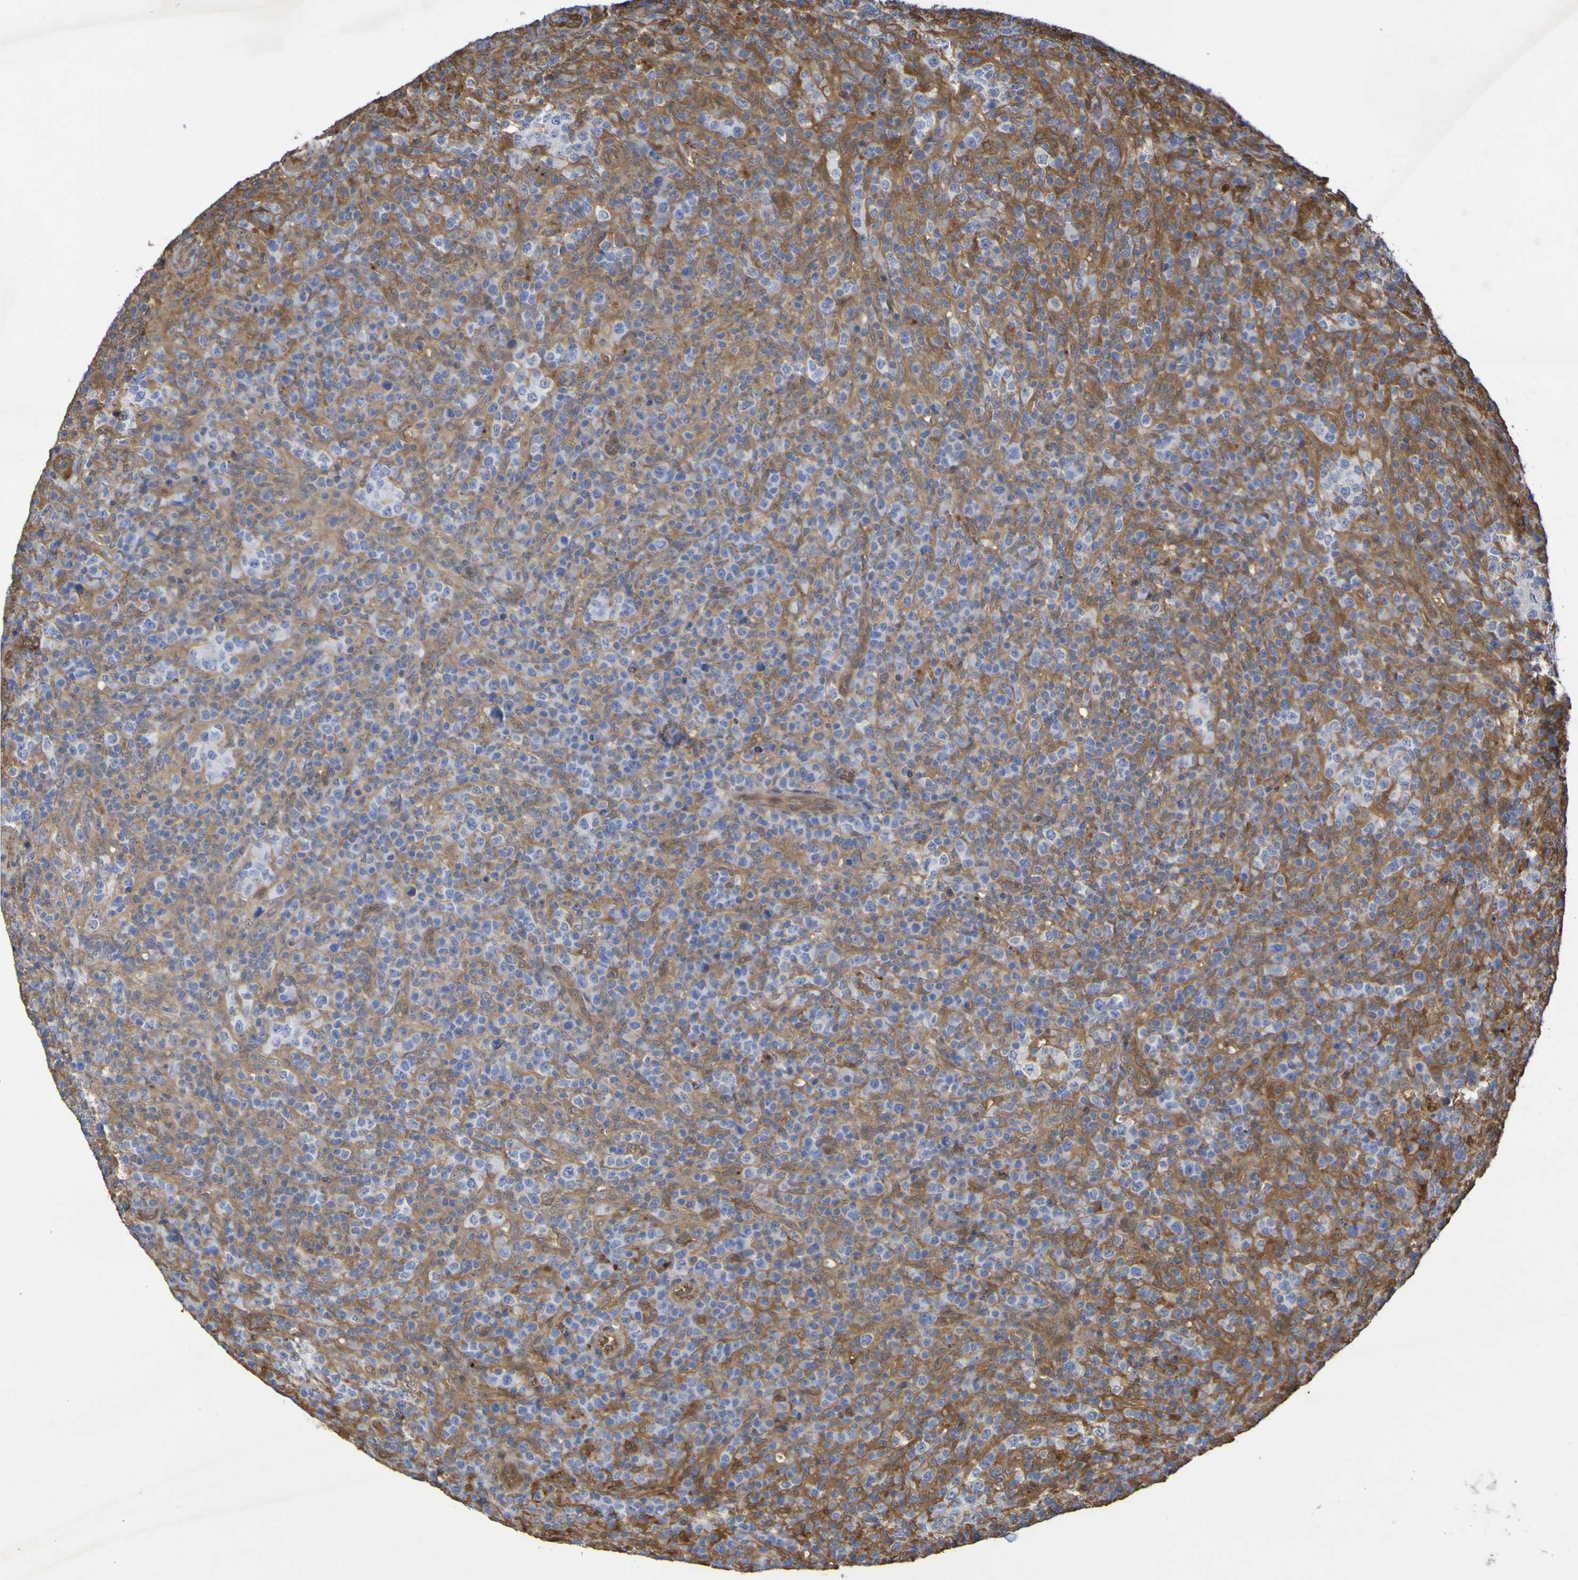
{"staining": {"intensity": "moderate", "quantity": "<25%", "location": "cytoplasmic/membranous"}, "tissue": "lymphoma", "cell_type": "Tumor cells", "image_type": "cancer", "snomed": [{"axis": "morphology", "description": "Malignant lymphoma, non-Hodgkin's type, High grade"}, {"axis": "topography", "description": "Lymph node"}], "caption": "Immunohistochemistry (DAB (3,3'-diaminobenzidine)) staining of human malignant lymphoma, non-Hodgkin's type (high-grade) demonstrates moderate cytoplasmic/membranous protein expression in approximately <25% of tumor cells.", "gene": "SERPINB6", "patient": {"sex": "female", "age": 76}}